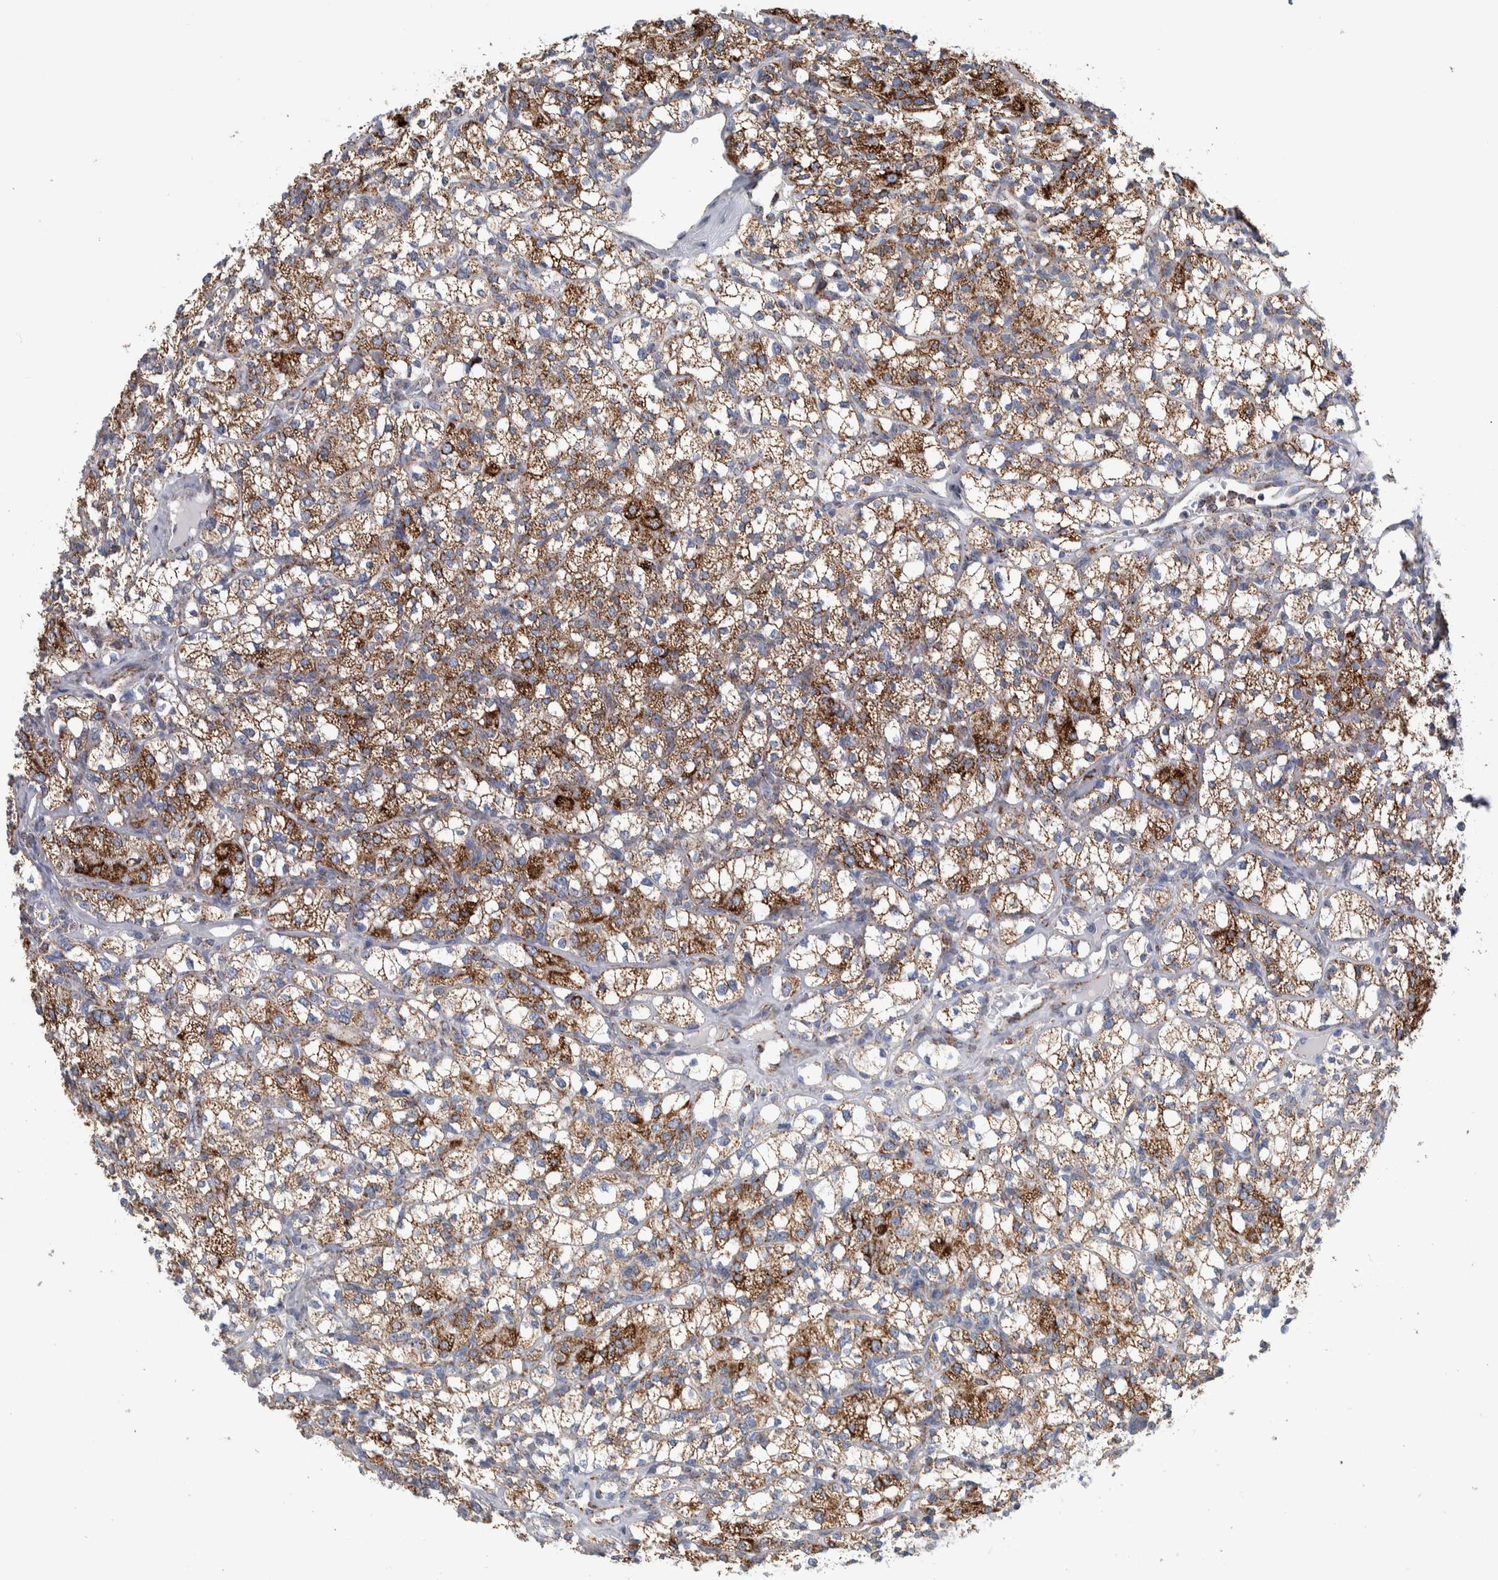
{"staining": {"intensity": "moderate", "quantity": ">75%", "location": "cytoplasmic/membranous"}, "tissue": "renal cancer", "cell_type": "Tumor cells", "image_type": "cancer", "snomed": [{"axis": "morphology", "description": "Adenocarcinoma, NOS"}, {"axis": "topography", "description": "Kidney"}], "caption": "This is a photomicrograph of immunohistochemistry staining of renal cancer (adenocarcinoma), which shows moderate positivity in the cytoplasmic/membranous of tumor cells.", "gene": "ETFA", "patient": {"sex": "male", "age": 77}}